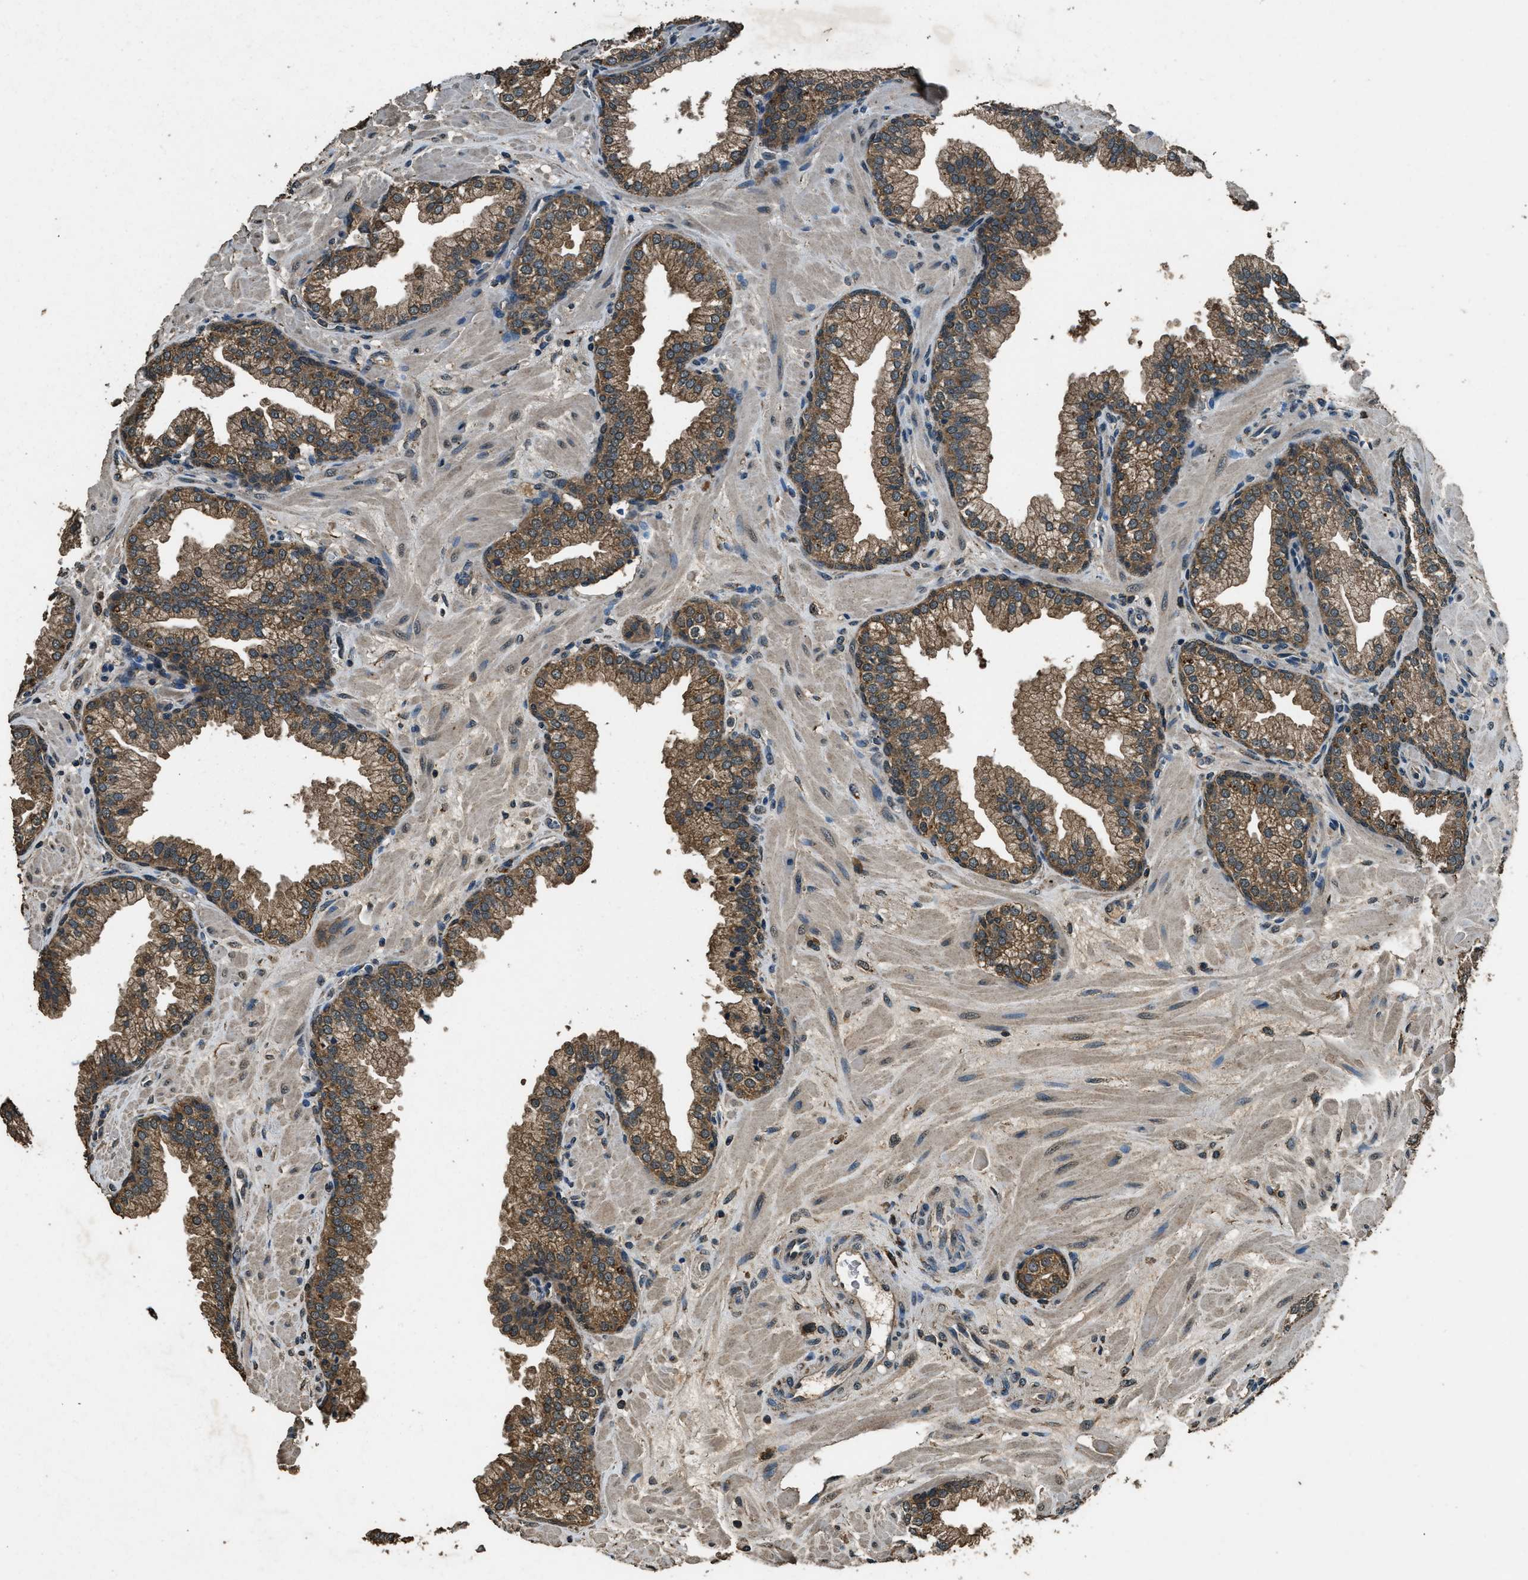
{"staining": {"intensity": "weak", "quantity": ">75%", "location": "cytoplasmic/membranous"}, "tissue": "prostate", "cell_type": "Glandular cells", "image_type": "normal", "snomed": [{"axis": "morphology", "description": "Normal tissue, NOS"}, {"axis": "morphology", "description": "Urothelial carcinoma, Low grade"}, {"axis": "topography", "description": "Urinary bladder"}, {"axis": "topography", "description": "Prostate"}], "caption": "Protein staining demonstrates weak cytoplasmic/membranous expression in about >75% of glandular cells in benign prostate. The staining was performed using DAB (3,3'-diaminobenzidine), with brown indicating positive protein expression. Nuclei are stained blue with hematoxylin.", "gene": "SALL3", "patient": {"sex": "male", "age": 60}}